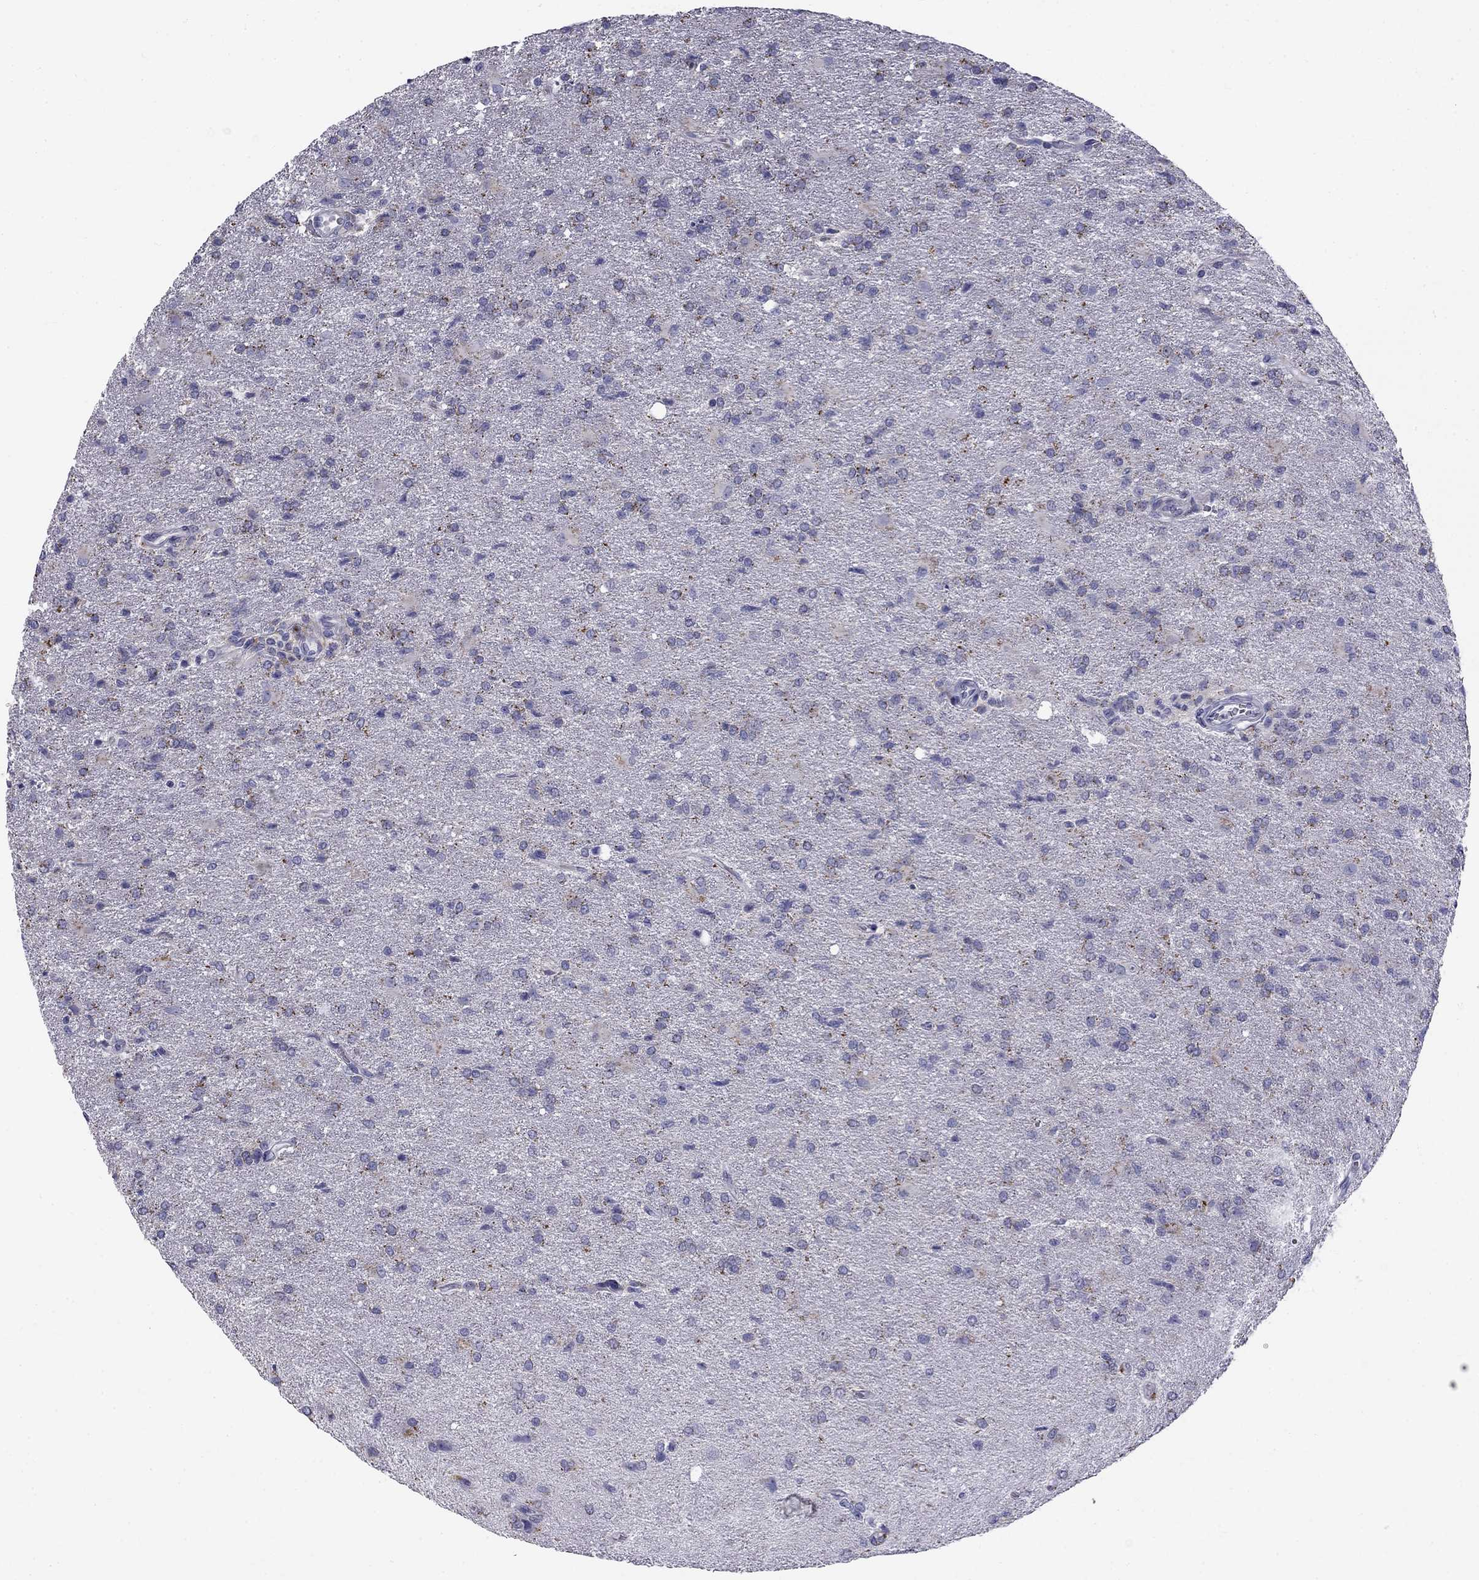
{"staining": {"intensity": "negative", "quantity": "none", "location": "none"}, "tissue": "glioma", "cell_type": "Tumor cells", "image_type": "cancer", "snomed": [{"axis": "morphology", "description": "Glioma, malignant, High grade"}, {"axis": "topography", "description": "Brain"}], "caption": "Glioma was stained to show a protein in brown. There is no significant staining in tumor cells. (Stains: DAB (3,3'-diaminobenzidine) IHC with hematoxylin counter stain, Microscopy: brightfield microscopy at high magnification).", "gene": "CLPSL2", "patient": {"sex": "male", "age": 68}}